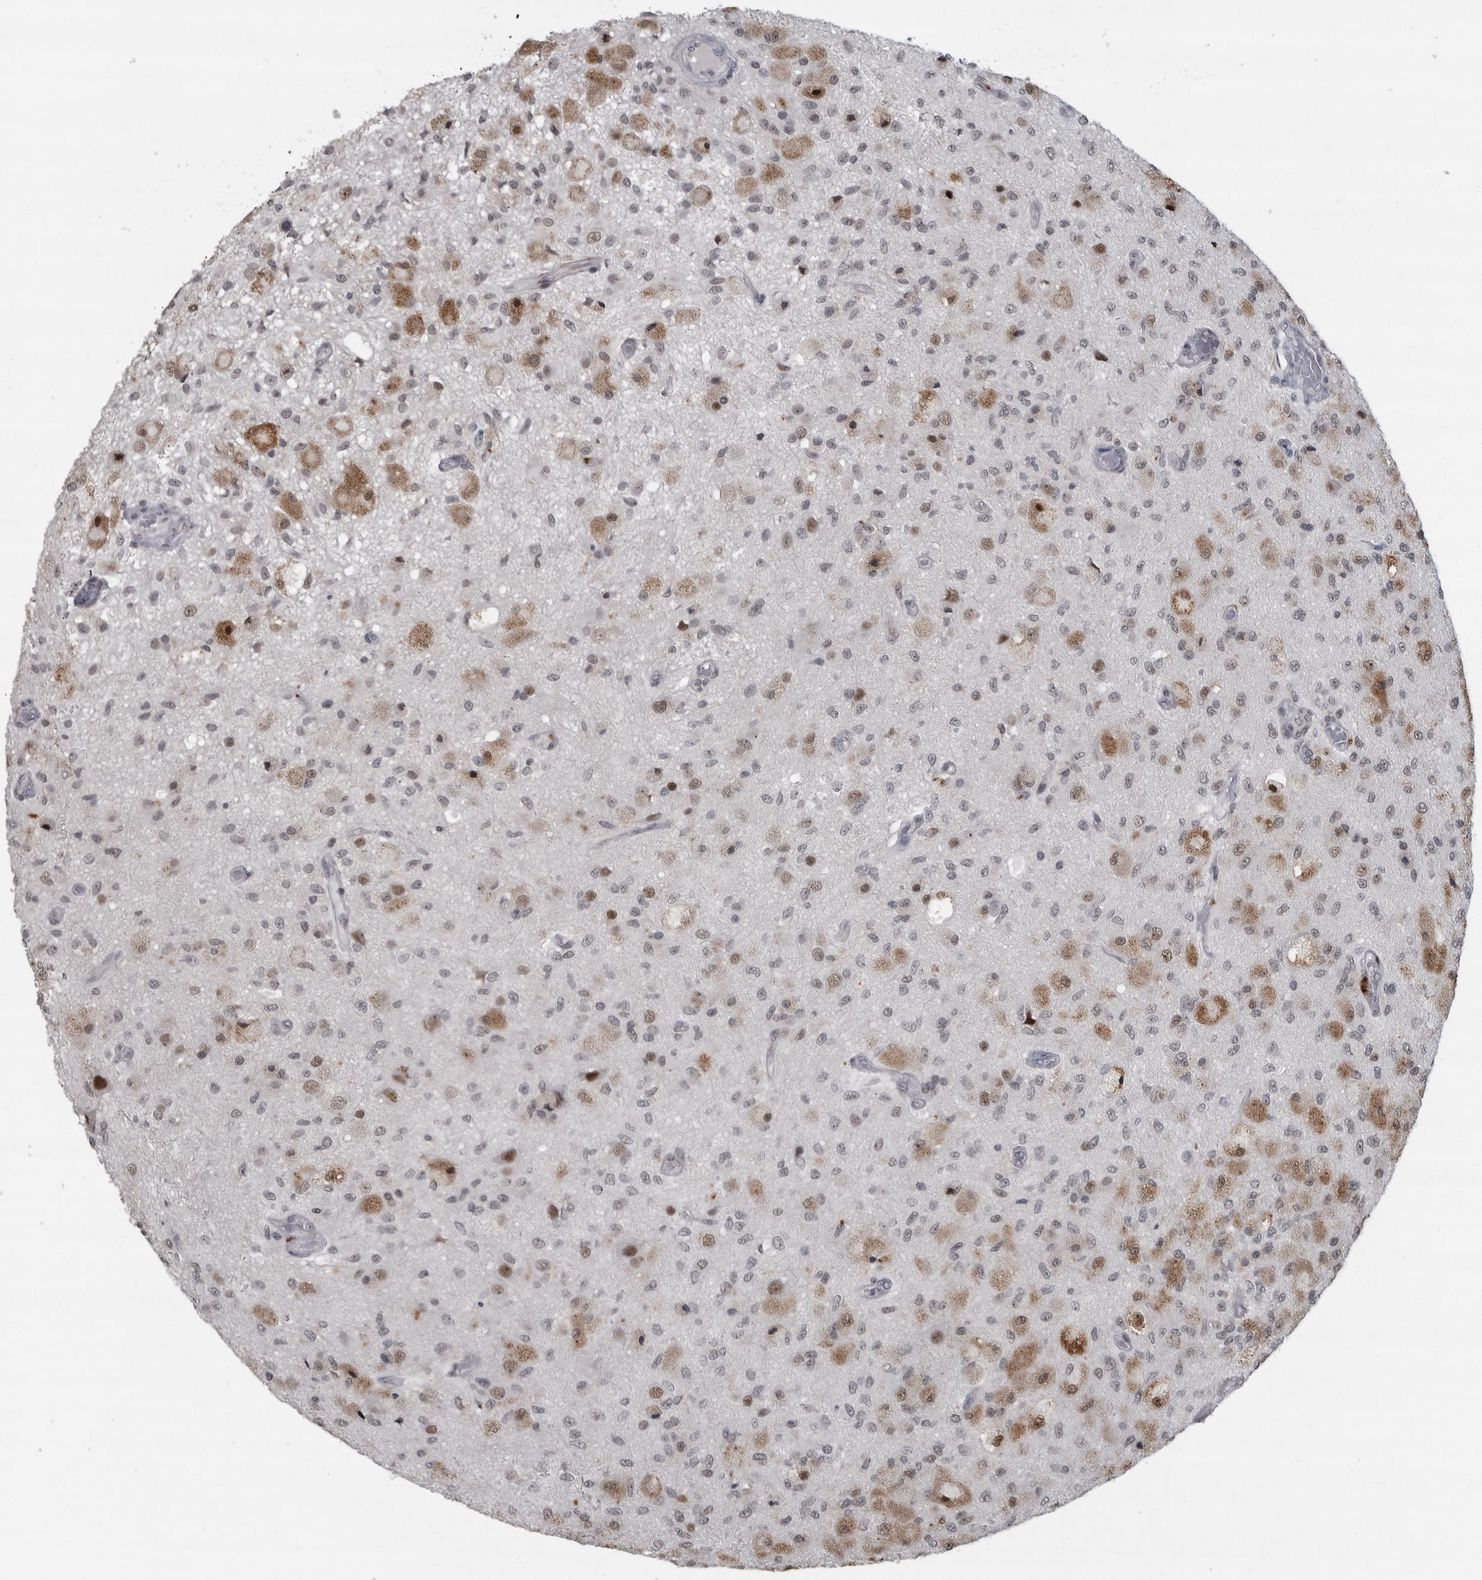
{"staining": {"intensity": "moderate", "quantity": "25%-75%", "location": "cytoplasmic/membranous,nuclear"}, "tissue": "glioma", "cell_type": "Tumor cells", "image_type": "cancer", "snomed": [{"axis": "morphology", "description": "Normal tissue, NOS"}, {"axis": "morphology", "description": "Glioma, malignant, High grade"}, {"axis": "topography", "description": "Cerebral cortex"}], "caption": "About 25%-75% of tumor cells in human malignant glioma (high-grade) show moderate cytoplasmic/membranous and nuclear protein expression as visualized by brown immunohistochemical staining.", "gene": "C8orf58", "patient": {"sex": "male", "age": 77}}